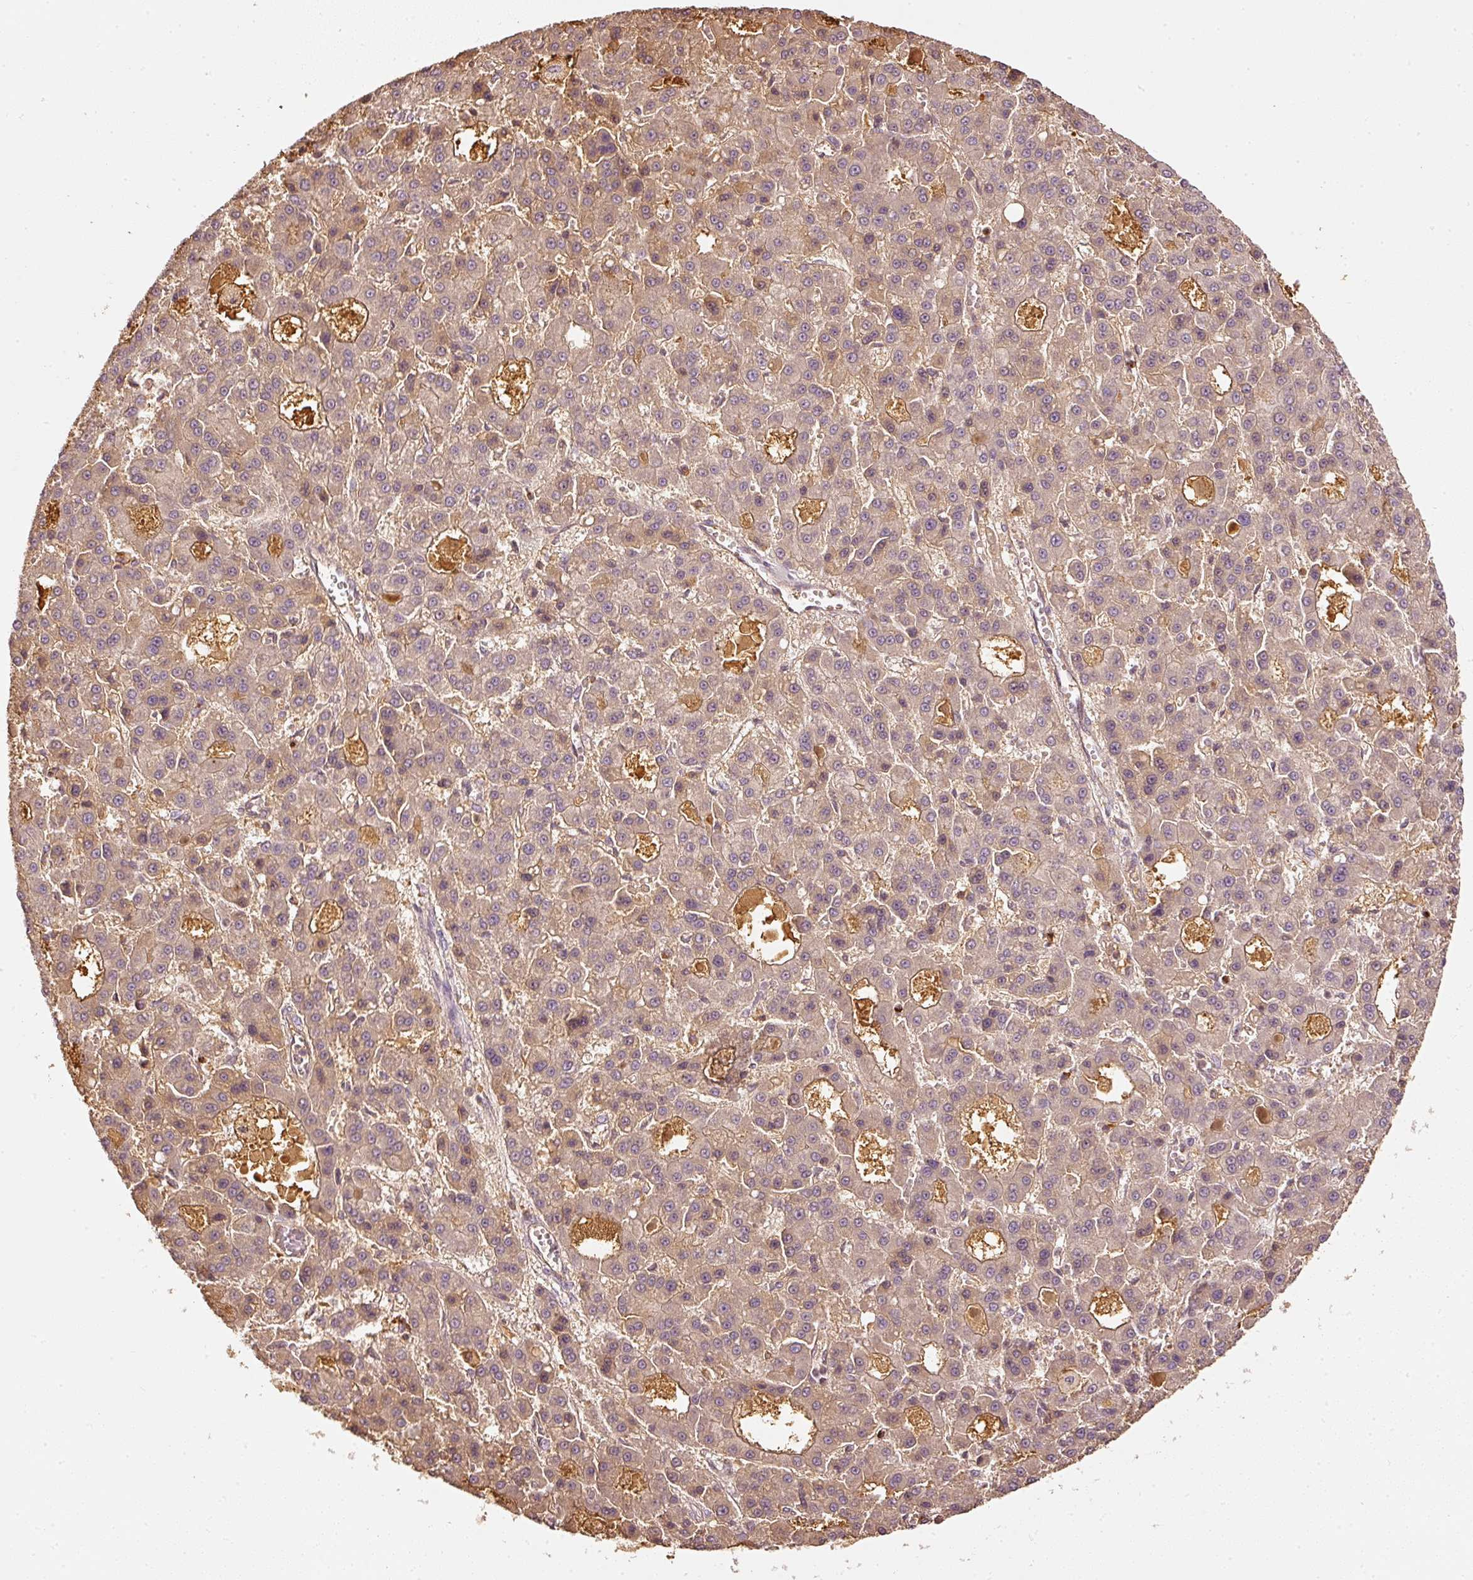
{"staining": {"intensity": "weak", "quantity": "25%-75%", "location": "cytoplasmic/membranous"}, "tissue": "liver cancer", "cell_type": "Tumor cells", "image_type": "cancer", "snomed": [{"axis": "morphology", "description": "Carcinoma, Hepatocellular, NOS"}, {"axis": "topography", "description": "Liver"}], "caption": "Tumor cells demonstrate low levels of weak cytoplasmic/membranous positivity in approximately 25%-75% of cells in hepatocellular carcinoma (liver). The staining is performed using DAB (3,3'-diaminobenzidine) brown chromogen to label protein expression. The nuclei are counter-stained blue using hematoxylin.", "gene": "EVL", "patient": {"sex": "male", "age": 70}}